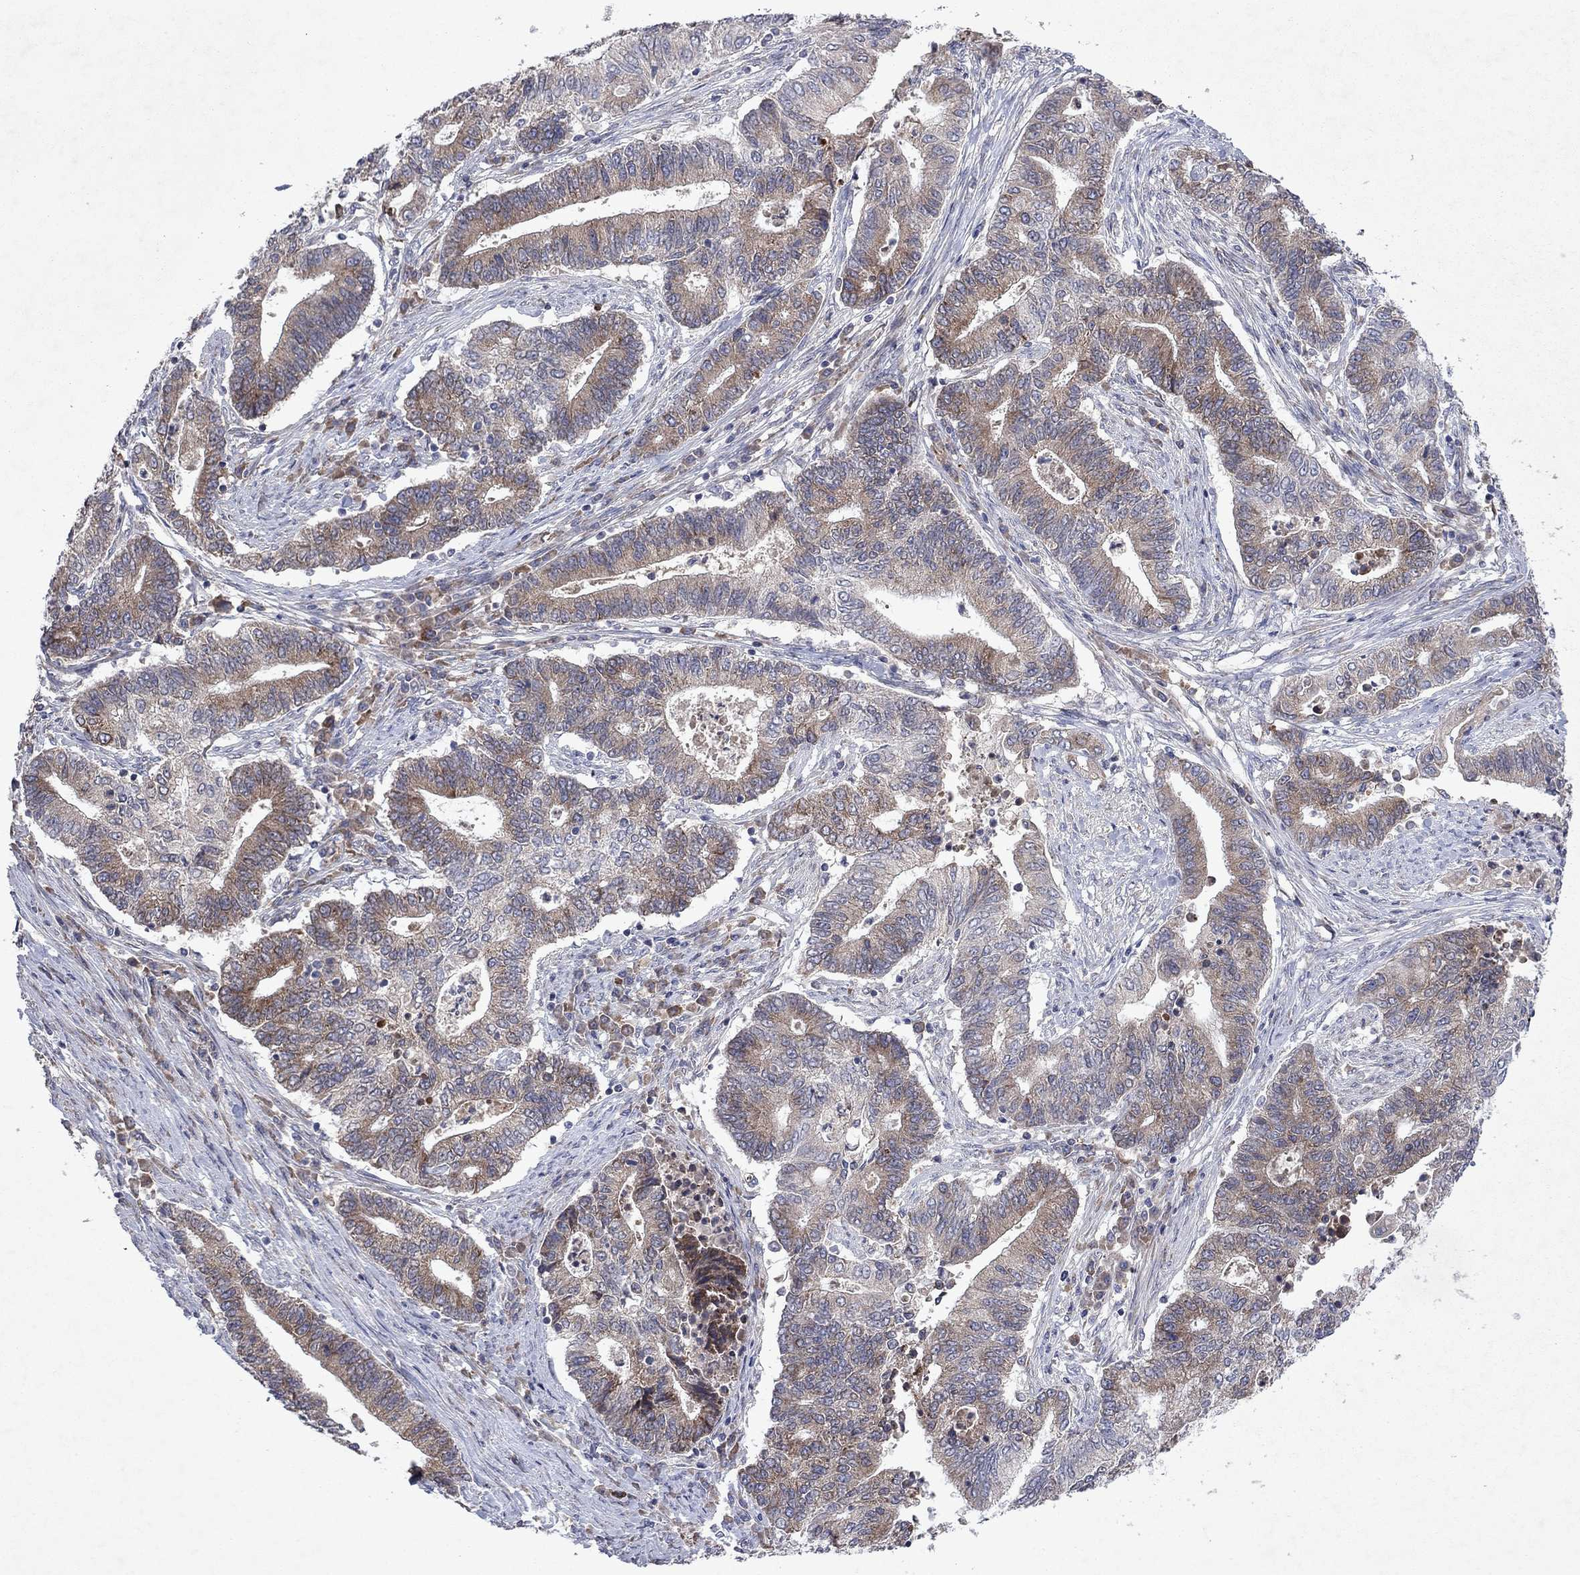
{"staining": {"intensity": "moderate", "quantity": "25%-75%", "location": "cytoplasmic/membranous"}, "tissue": "endometrial cancer", "cell_type": "Tumor cells", "image_type": "cancer", "snomed": [{"axis": "morphology", "description": "Adenocarcinoma, NOS"}, {"axis": "topography", "description": "Uterus"}, {"axis": "topography", "description": "Endometrium"}], "caption": "Endometrial cancer stained with IHC reveals moderate cytoplasmic/membranous expression in about 25%-75% of tumor cells.", "gene": "TMEM97", "patient": {"sex": "female", "age": 54}}